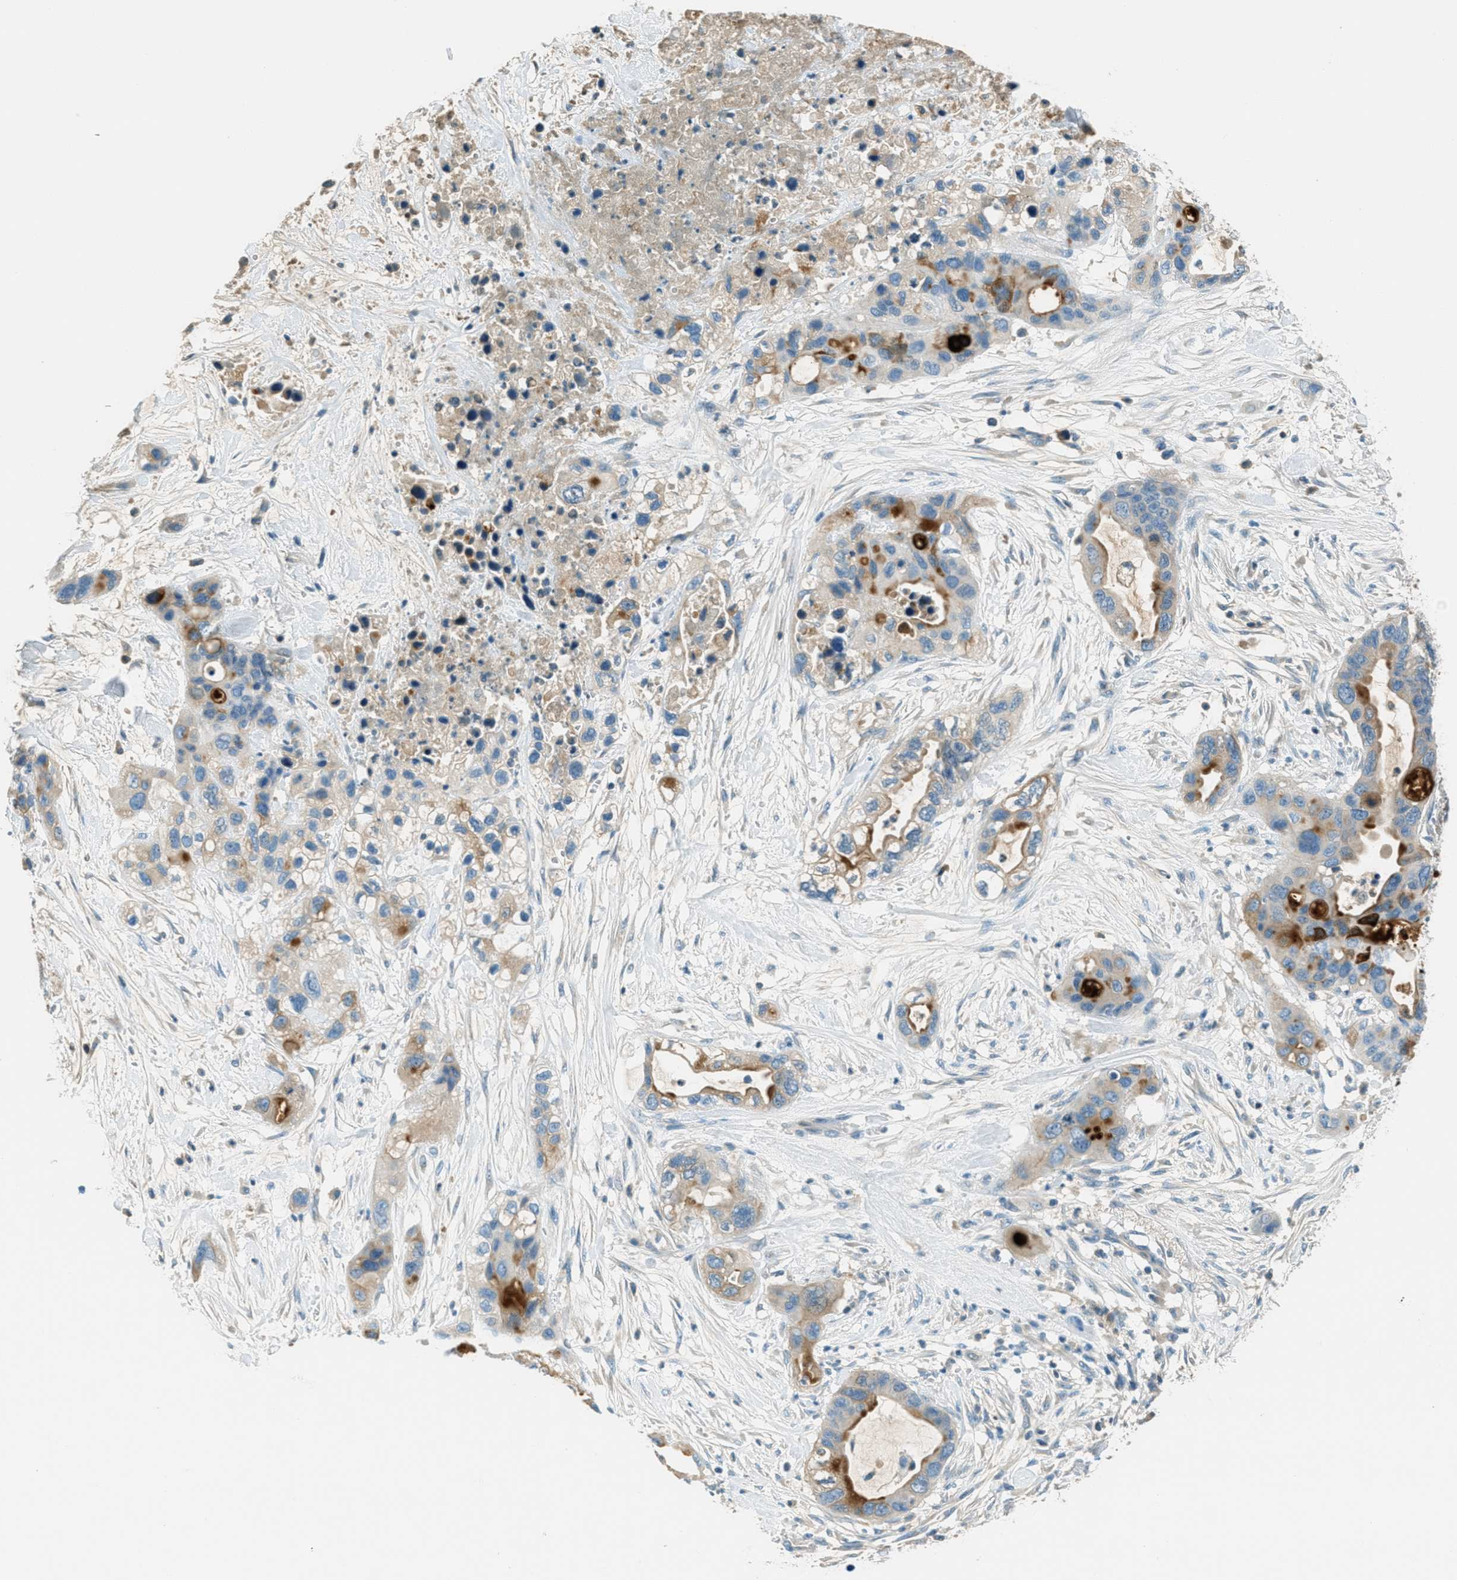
{"staining": {"intensity": "moderate", "quantity": "<25%", "location": "cytoplasmic/membranous"}, "tissue": "pancreatic cancer", "cell_type": "Tumor cells", "image_type": "cancer", "snomed": [{"axis": "morphology", "description": "Adenocarcinoma, NOS"}, {"axis": "topography", "description": "Pancreas"}], "caption": "Immunohistochemistry (IHC) image of neoplastic tissue: pancreatic cancer stained using IHC displays low levels of moderate protein expression localized specifically in the cytoplasmic/membranous of tumor cells, appearing as a cytoplasmic/membranous brown color.", "gene": "MSLN", "patient": {"sex": "female", "age": 71}}